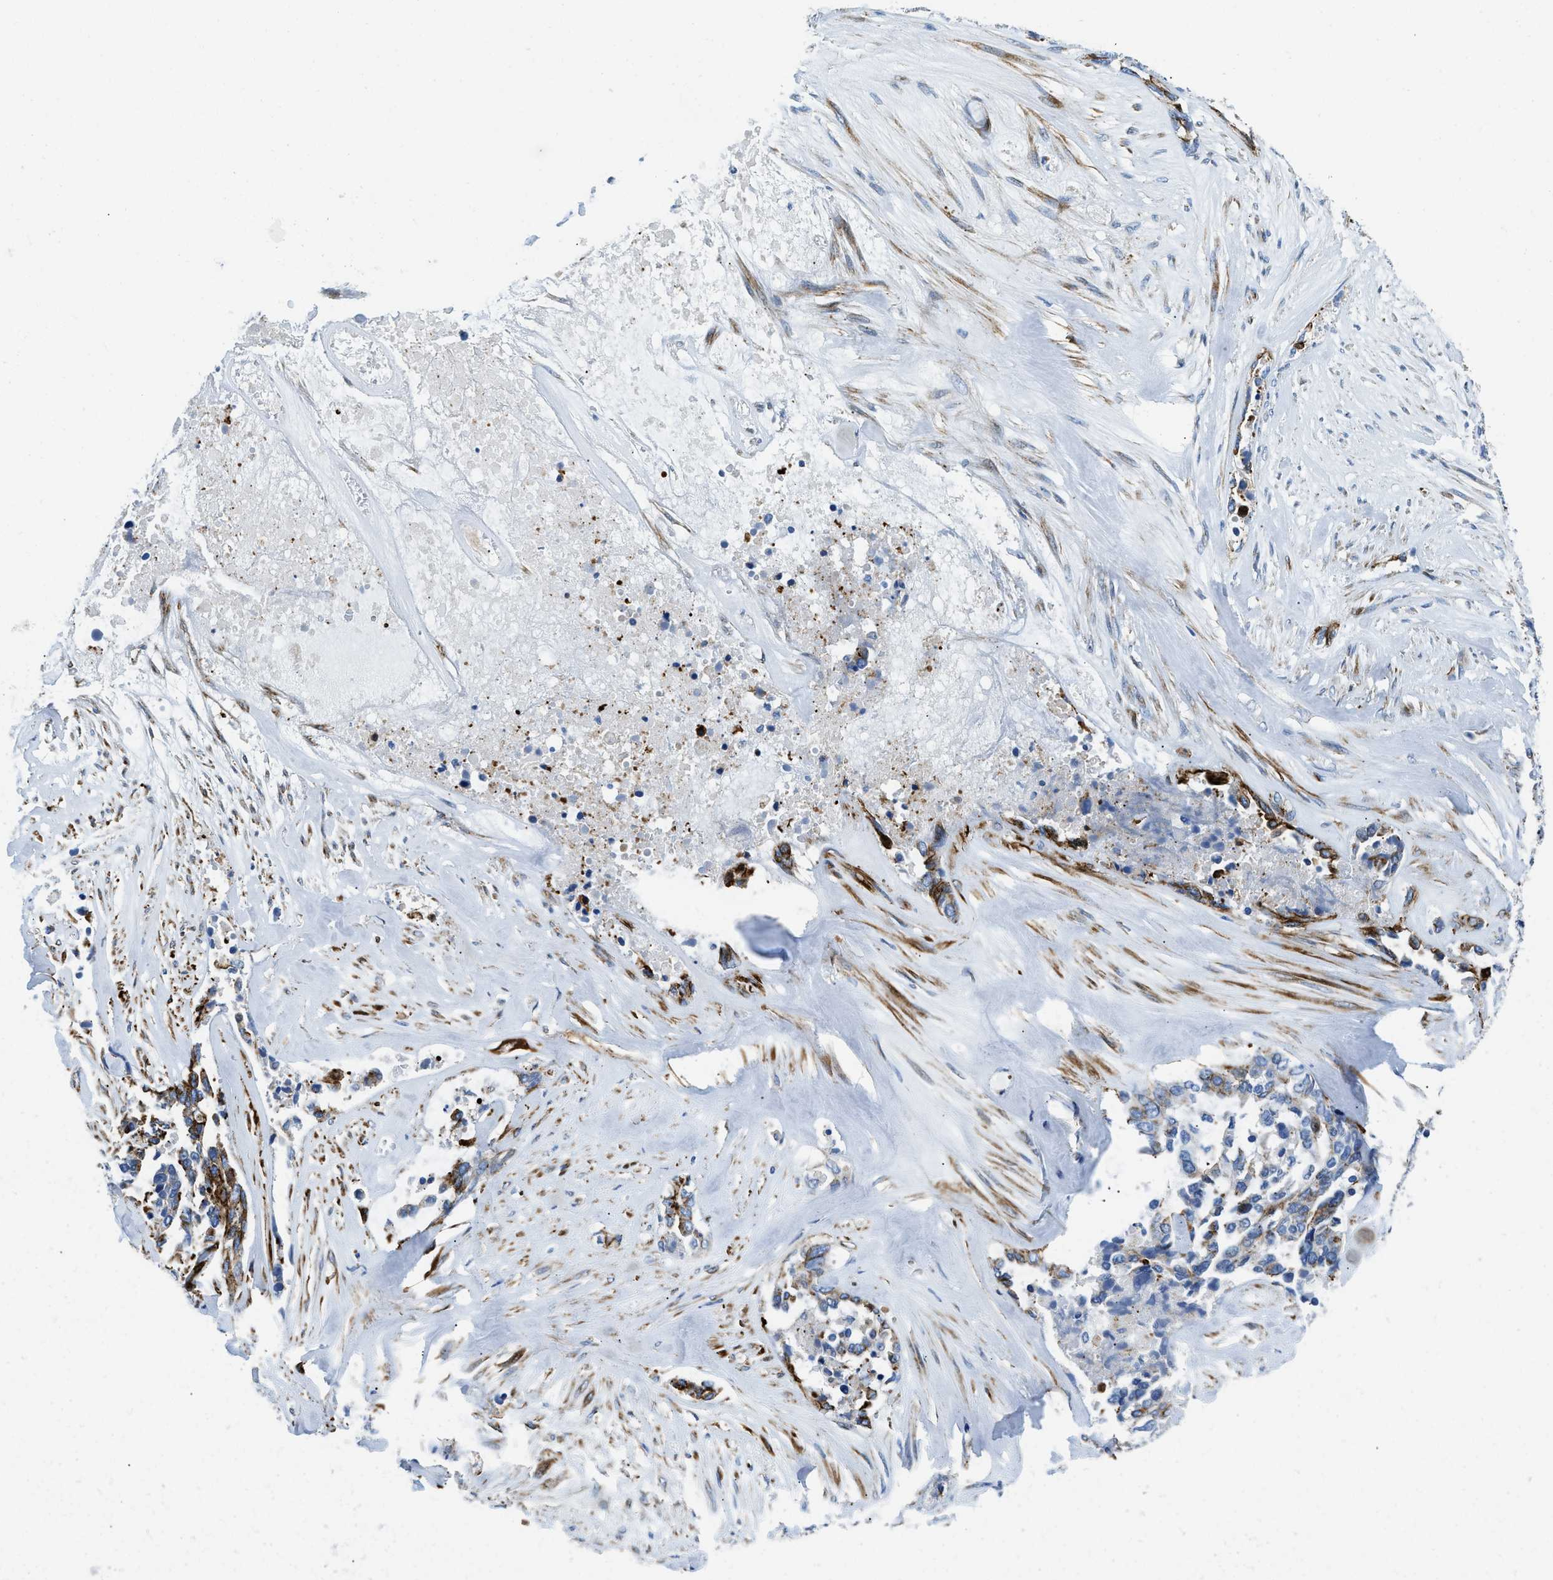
{"staining": {"intensity": "moderate", "quantity": "<25%", "location": "cytoplasmic/membranous"}, "tissue": "ovarian cancer", "cell_type": "Tumor cells", "image_type": "cancer", "snomed": [{"axis": "morphology", "description": "Cystadenocarcinoma, serous, NOS"}, {"axis": "topography", "description": "Ovary"}], "caption": "The micrograph exhibits staining of serous cystadenocarcinoma (ovarian), revealing moderate cytoplasmic/membranous protein staining (brown color) within tumor cells. The staining was performed using DAB, with brown indicating positive protein expression. Nuclei are stained blue with hematoxylin.", "gene": "CUTA", "patient": {"sex": "female", "age": 44}}